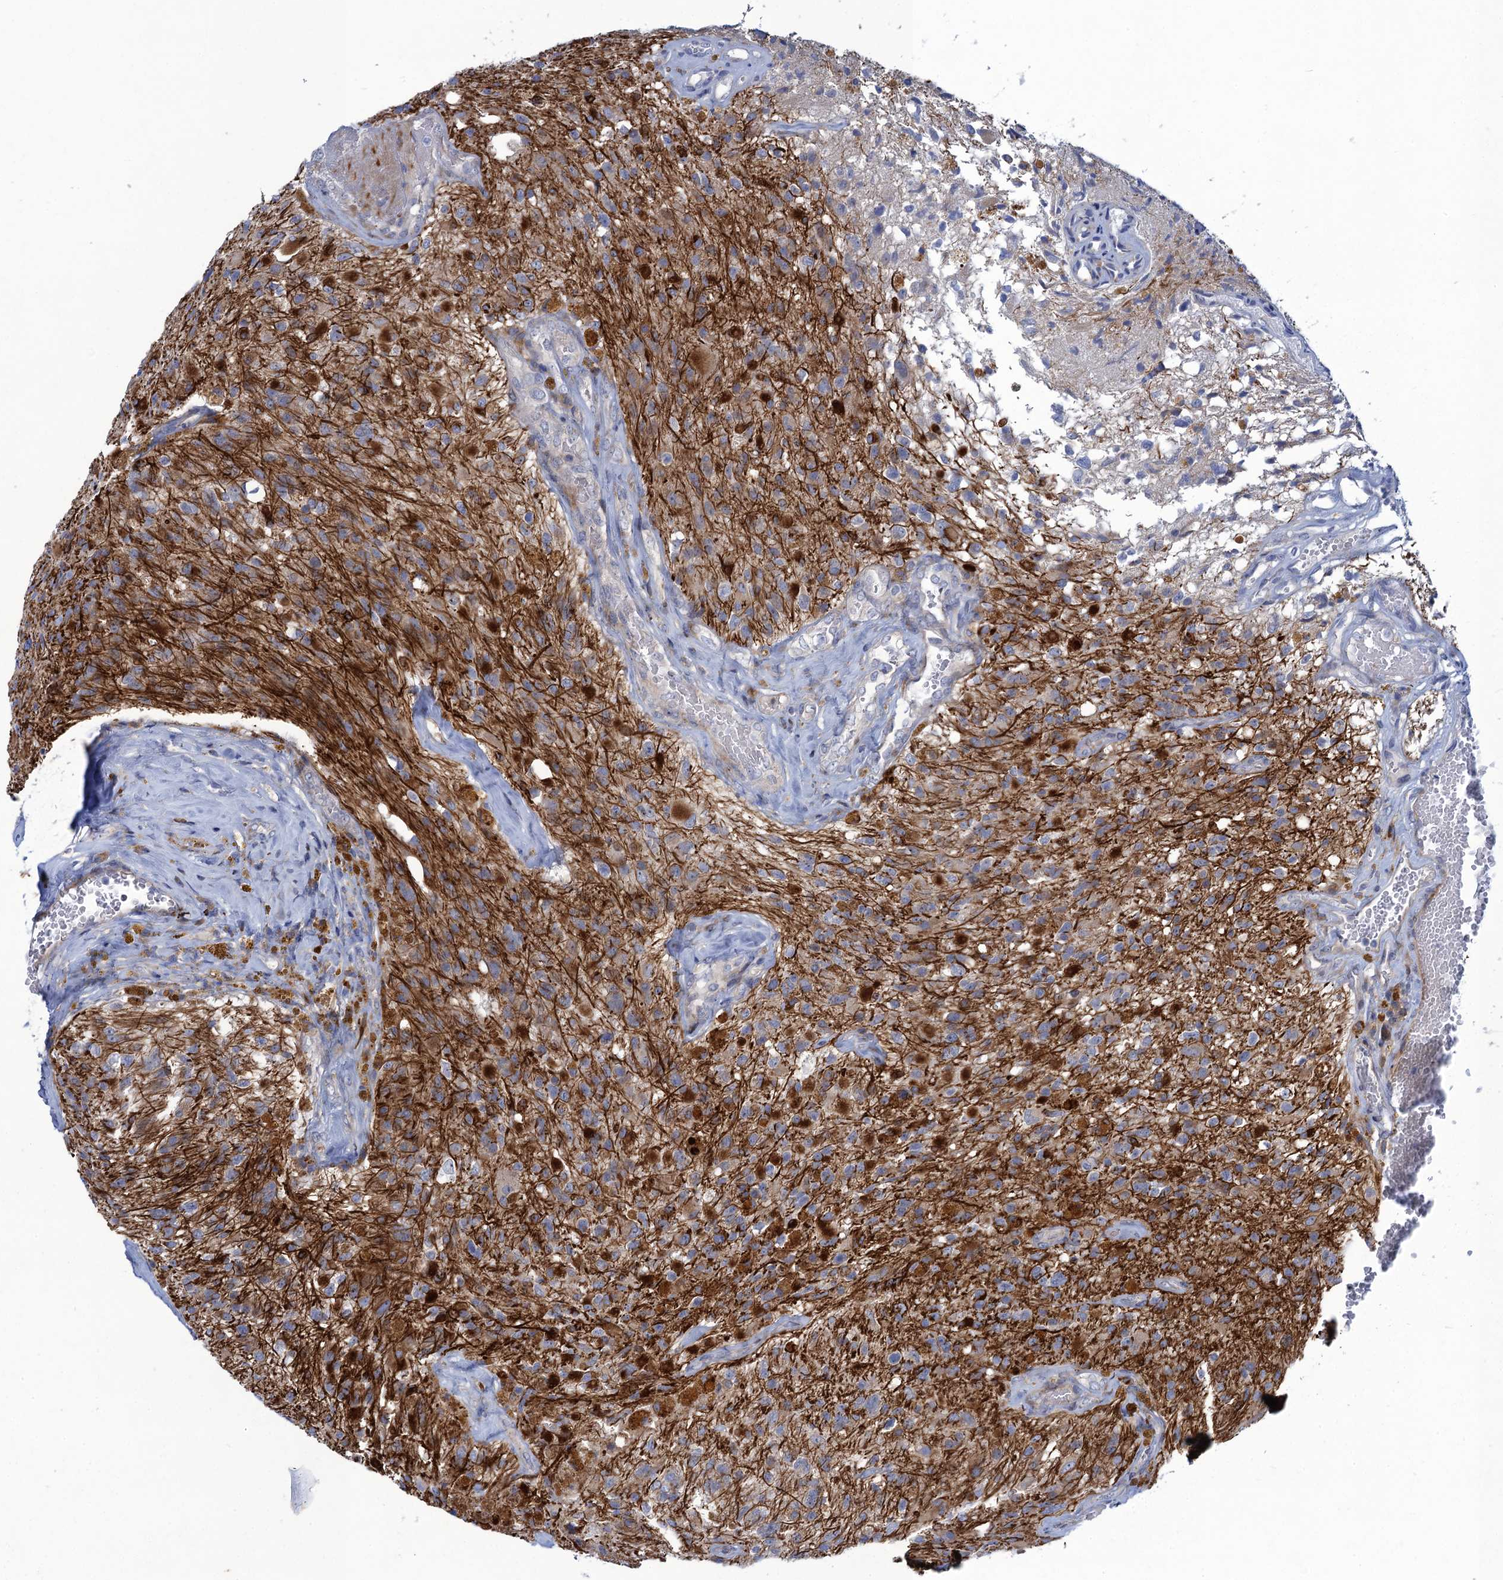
{"staining": {"intensity": "negative", "quantity": "none", "location": "none"}, "tissue": "glioma", "cell_type": "Tumor cells", "image_type": "cancer", "snomed": [{"axis": "morphology", "description": "Glioma, malignant, High grade"}, {"axis": "topography", "description": "Brain"}], "caption": "This is an immunohistochemistry histopathology image of glioma. There is no staining in tumor cells.", "gene": "QPCTL", "patient": {"sex": "male", "age": 69}}